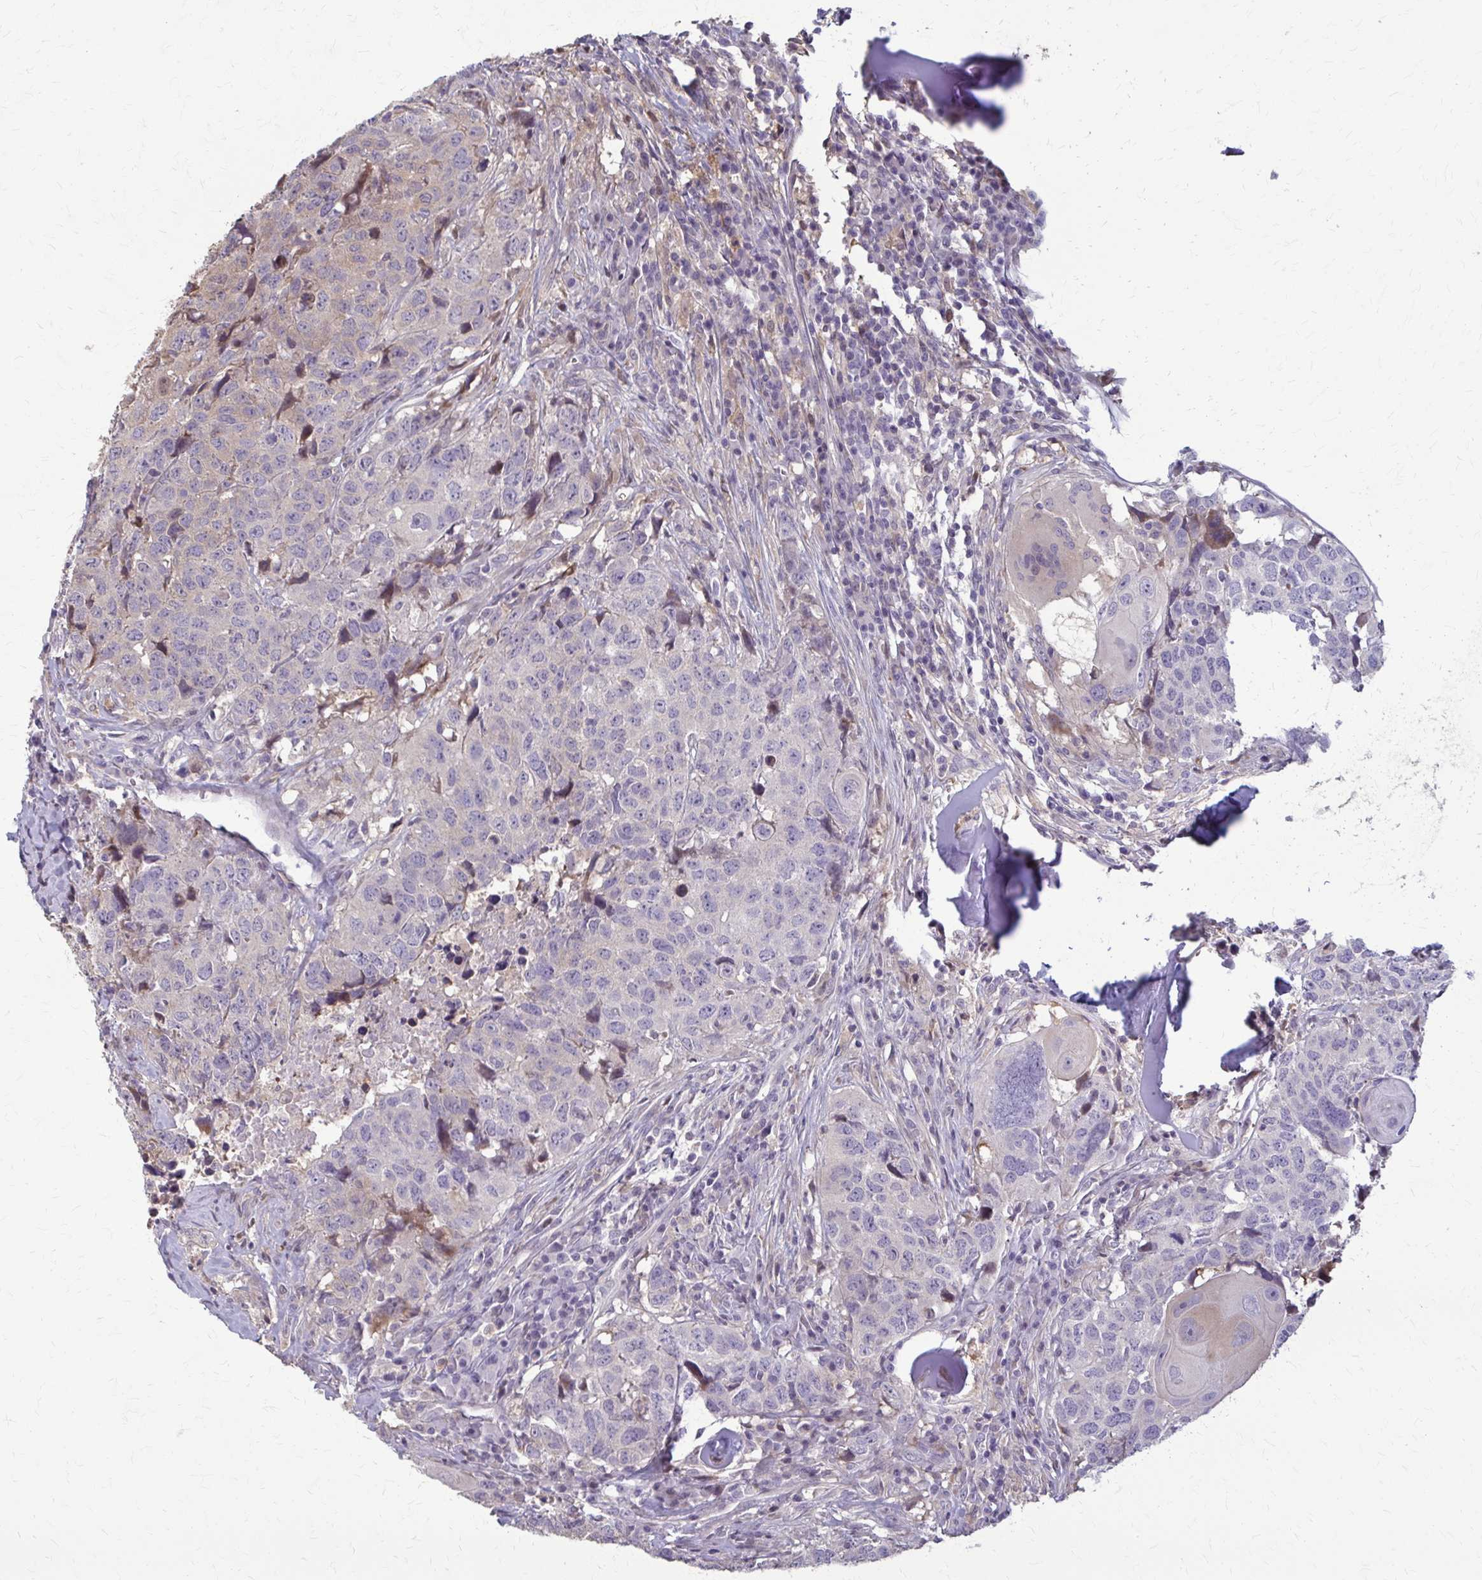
{"staining": {"intensity": "negative", "quantity": "none", "location": "none"}, "tissue": "head and neck cancer", "cell_type": "Tumor cells", "image_type": "cancer", "snomed": [{"axis": "morphology", "description": "Normal tissue, NOS"}, {"axis": "morphology", "description": "Squamous cell carcinoma, NOS"}, {"axis": "topography", "description": "Skeletal muscle"}, {"axis": "topography", "description": "Vascular tissue"}, {"axis": "topography", "description": "Peripheral nerve tissue"}, {"axis": "topography", "description": "Head-Neck"}], "caption": "IHC of head and neck cancer (squamous cell carcinoma) exhibits no positivity in tumor cells.", "gene": "ZNF34", "patient": {"sex": "male", "age": 66}}